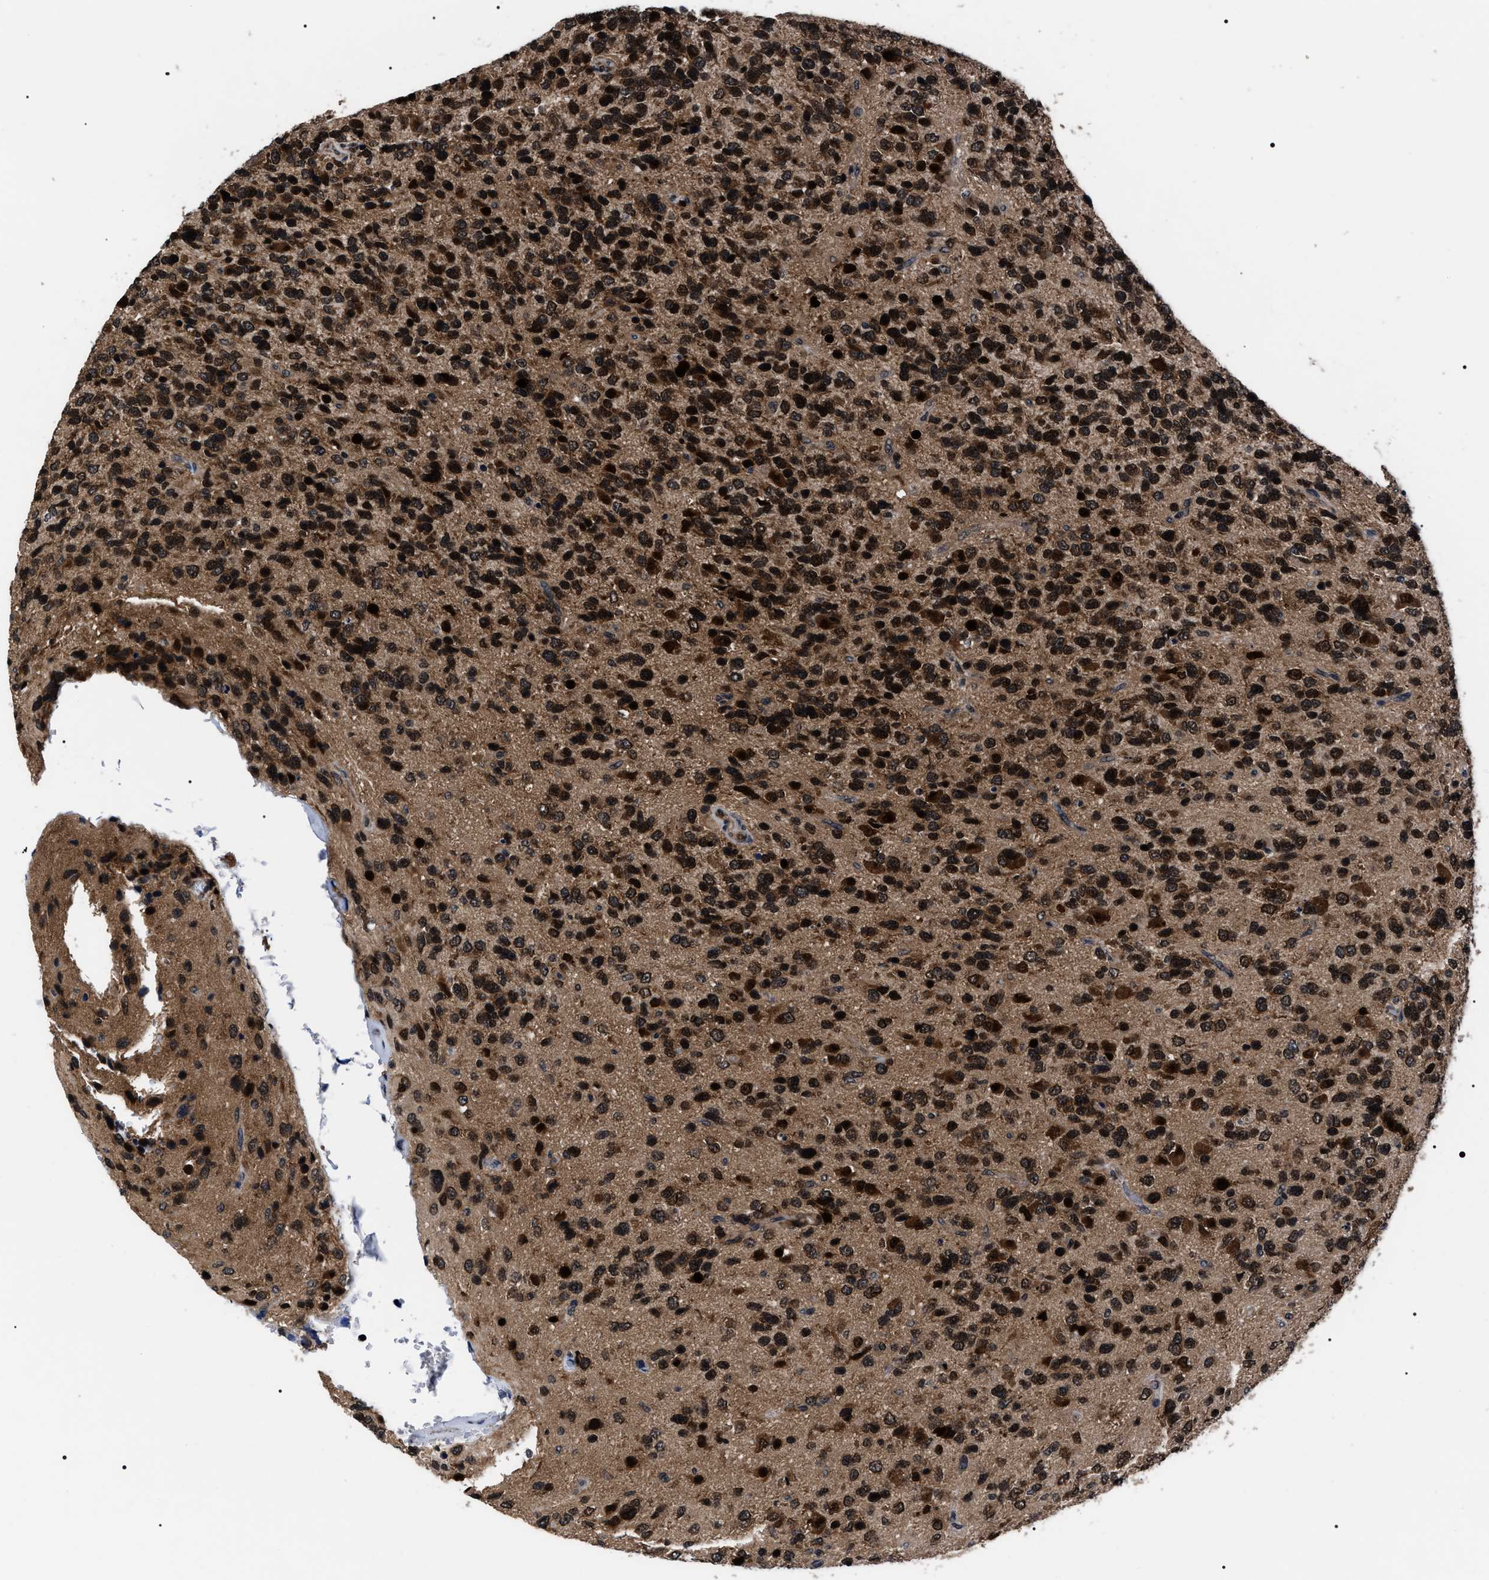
{"staining": {"intensity": "strong", "quantity": ">75%", "location": "cytoplasmic/membranous,nuclear"}, "tissue": "glioma", "cell_type": "Tumor cells", "image_type": "cancer", "snomed": [{"axis": "morphology", "description": "Glioma, malignant, High grade"}, {"axis": "topography", "description": "Brain"}], "caption": "High-grade glioma (malignant) stained for a protein displays strong cytoplasmic/membranous and nuclear positivity in tumor cells.", "gene": "CSNK2A1", "patient": {"sex": "female", "age": 58}}